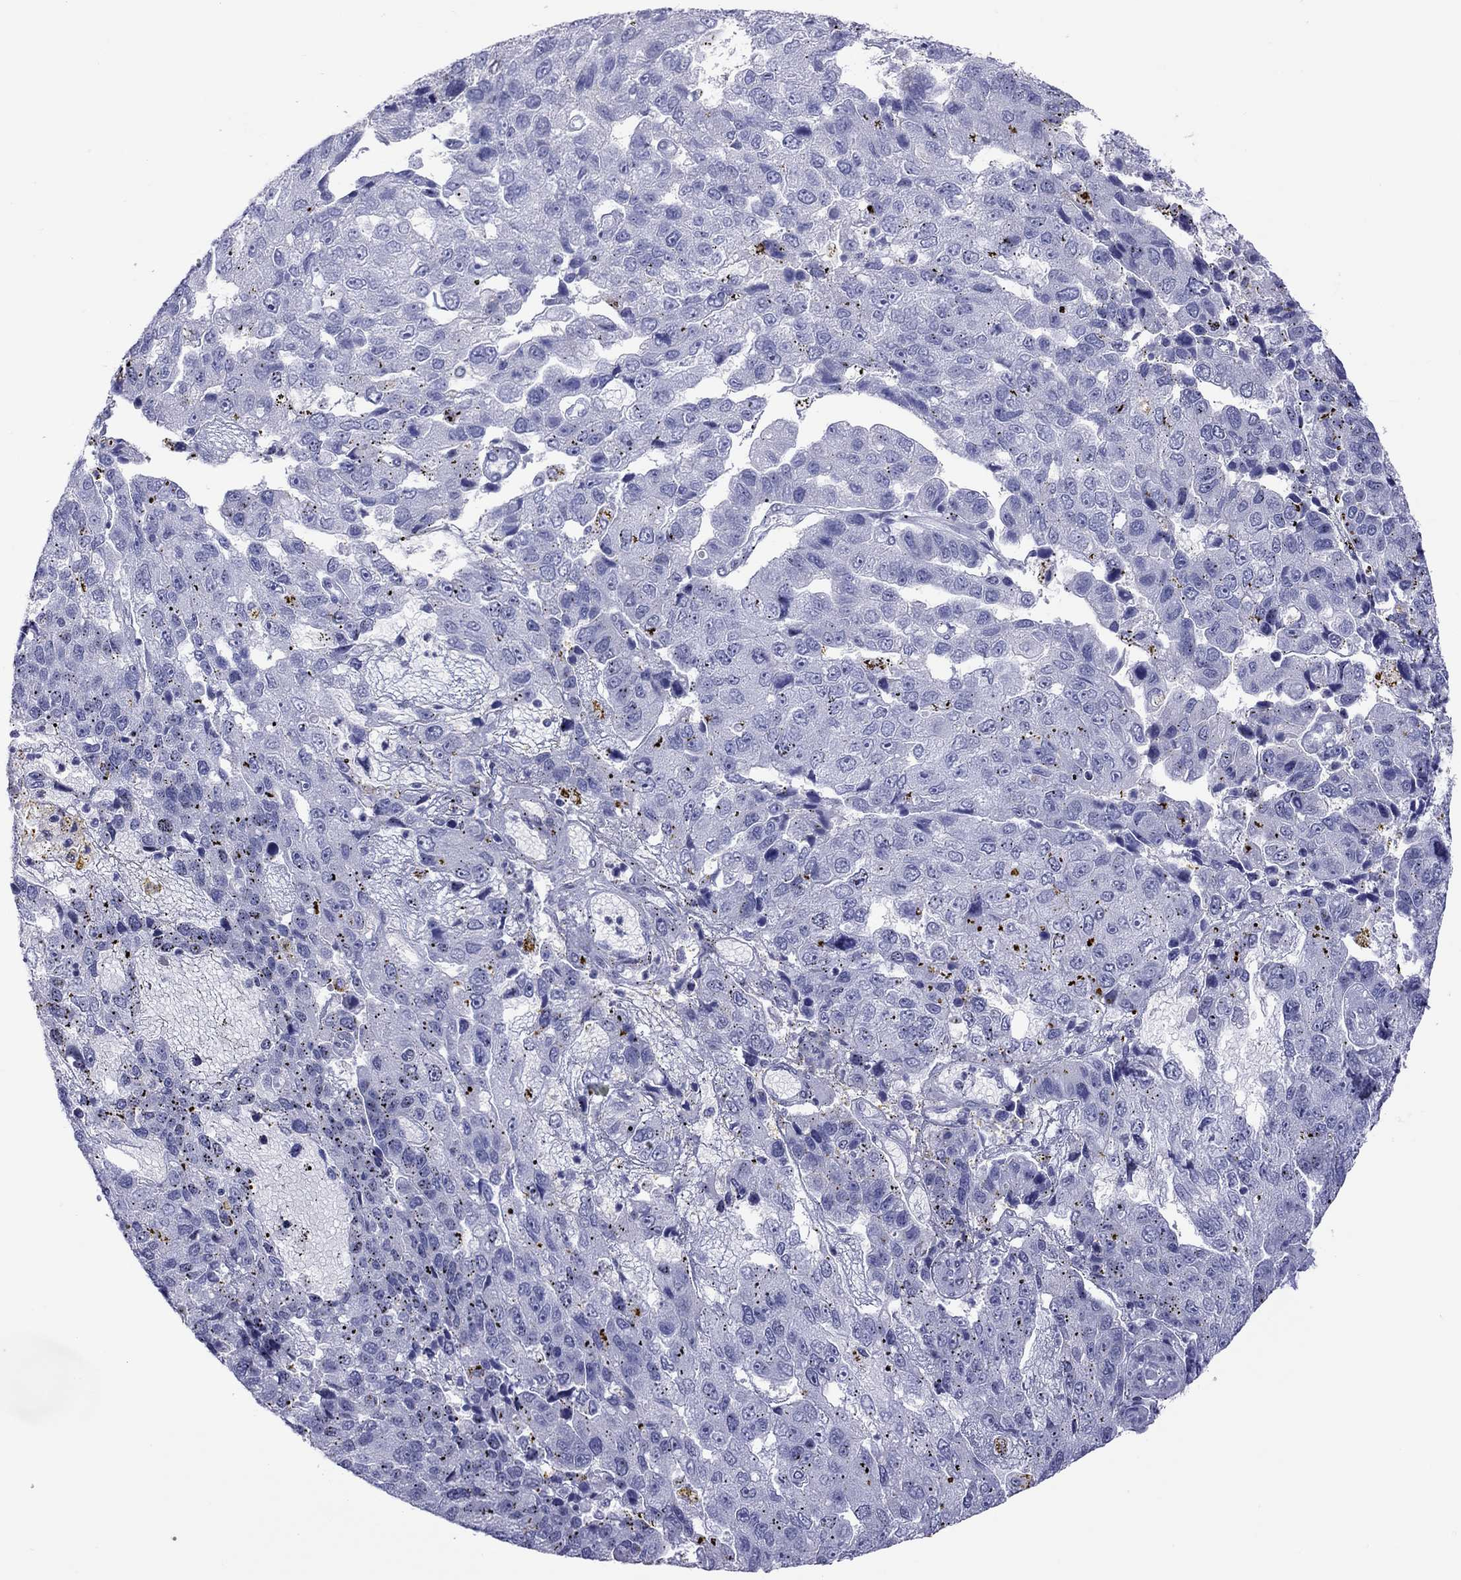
{"staining": {"intensity": "negative", "quantity": "none", "location": "none"}, "tissue": "pancreatic cancer", "cell_type": "Tumor cells", "image_type": "cancer", "snomed": [{"axis": "morphology", "description": "Adenocarcinoma, NOS"}, {"axis": "topography", "description": "Pancreas"}], "caption": "Human adenocarcinoma (pancreatic) stained for a protein using immunohistochemistry exhibits no expression in tumor cells.", "gene": "CHRNB3", "patient": {"sex": "female", "age": 61}}